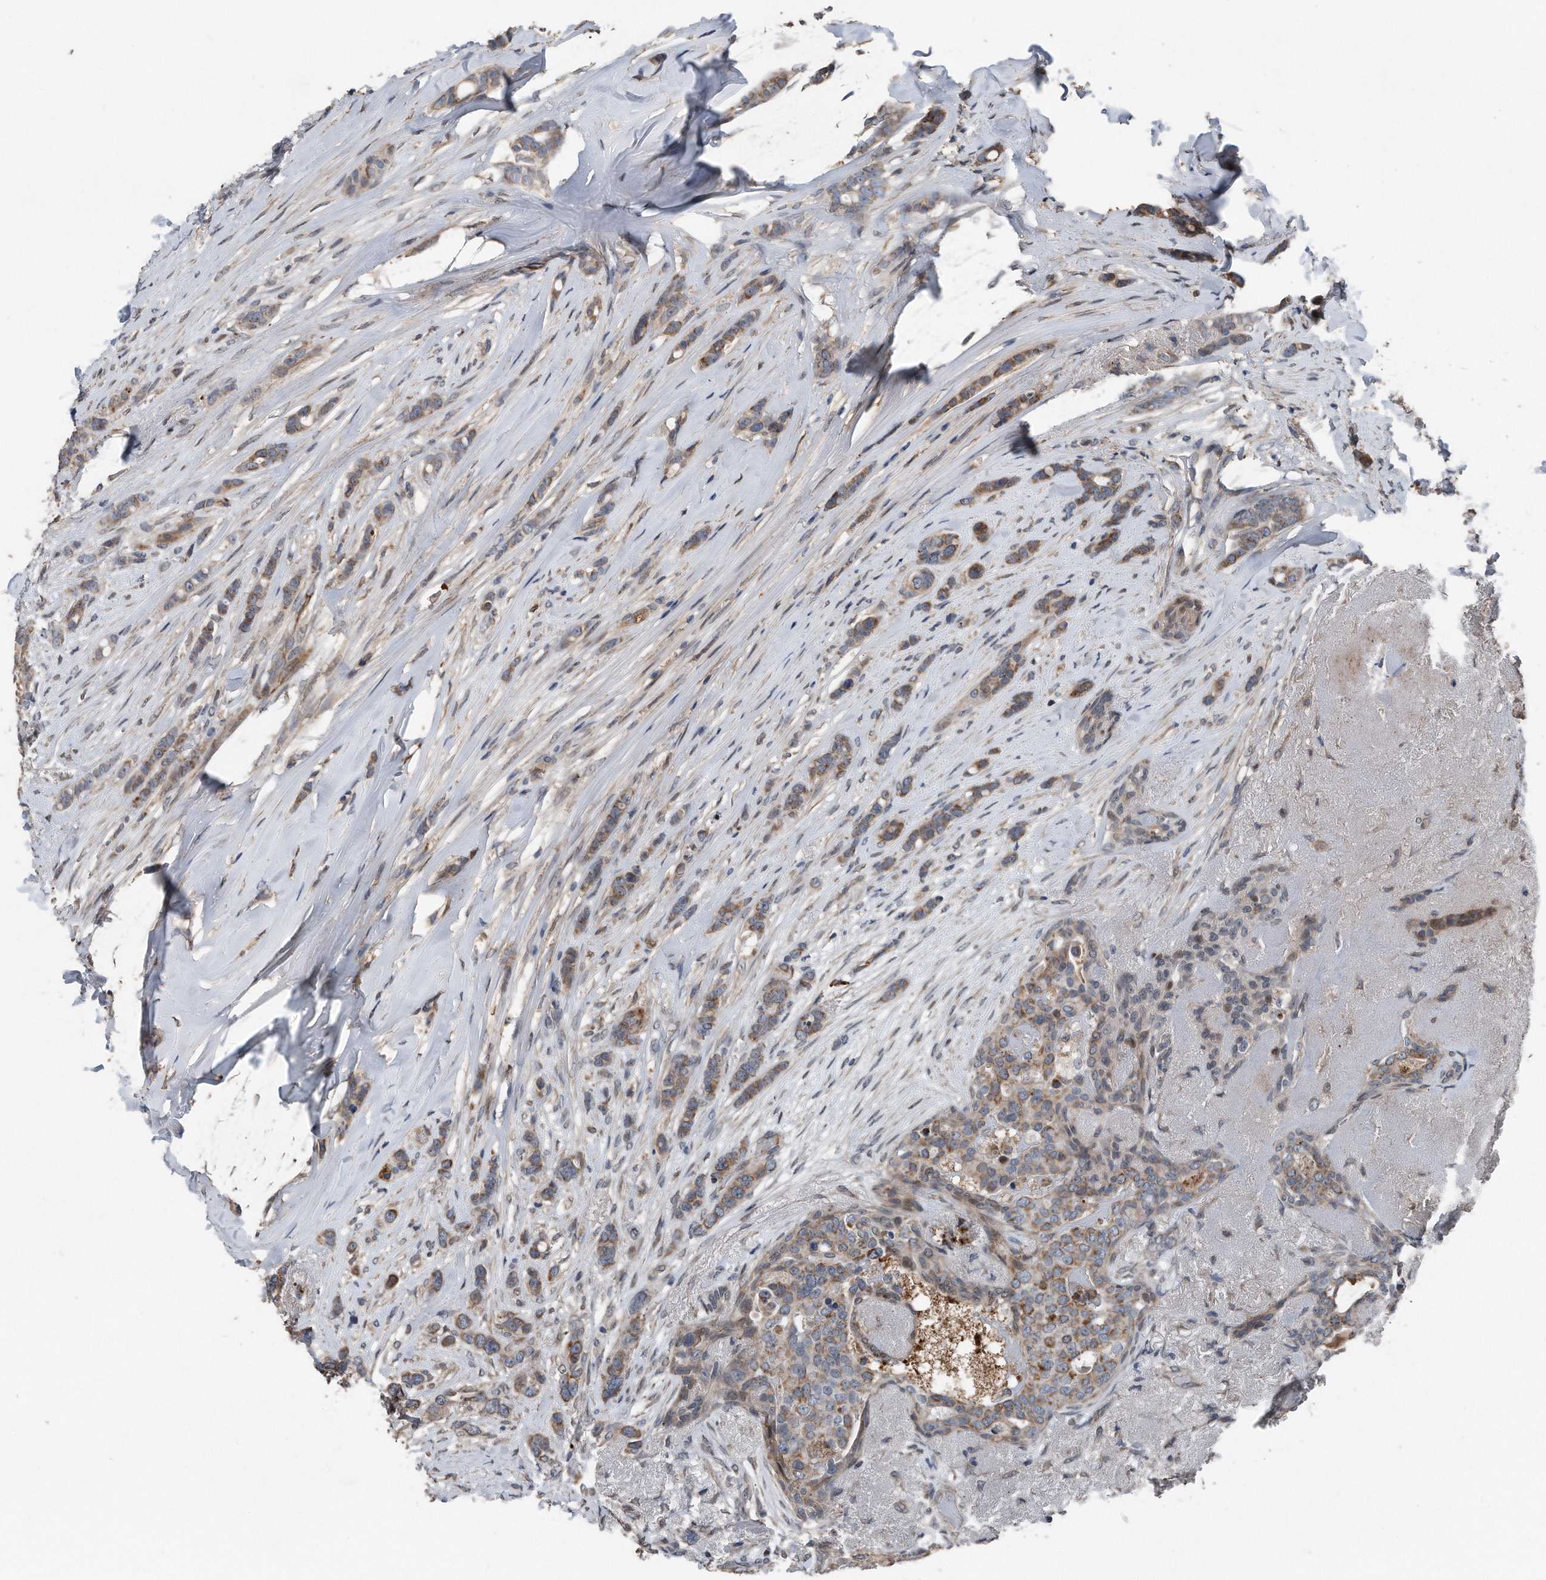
{"staining": {"intensity": "moderate", "quantity": ">75%", "location": "cytoplasmic/membranous"}, "tissue": "breast cancer", "cell_type": "Tumor cells", "image_type": "cancer", "snomed": [{"axis": "morphology", "description": "Lobular carcinoma"}, {"axis": "topography", "description": "Breast"}], "caption": "A micrograph showing moderate cytoplasmic/membranous staining in about >75% of tumor cells in breast lobular carcinoma, as visualized by brown immunohistochemical staining.", "gene": "DST", "patient": {"sex": "female", "age": 51}}